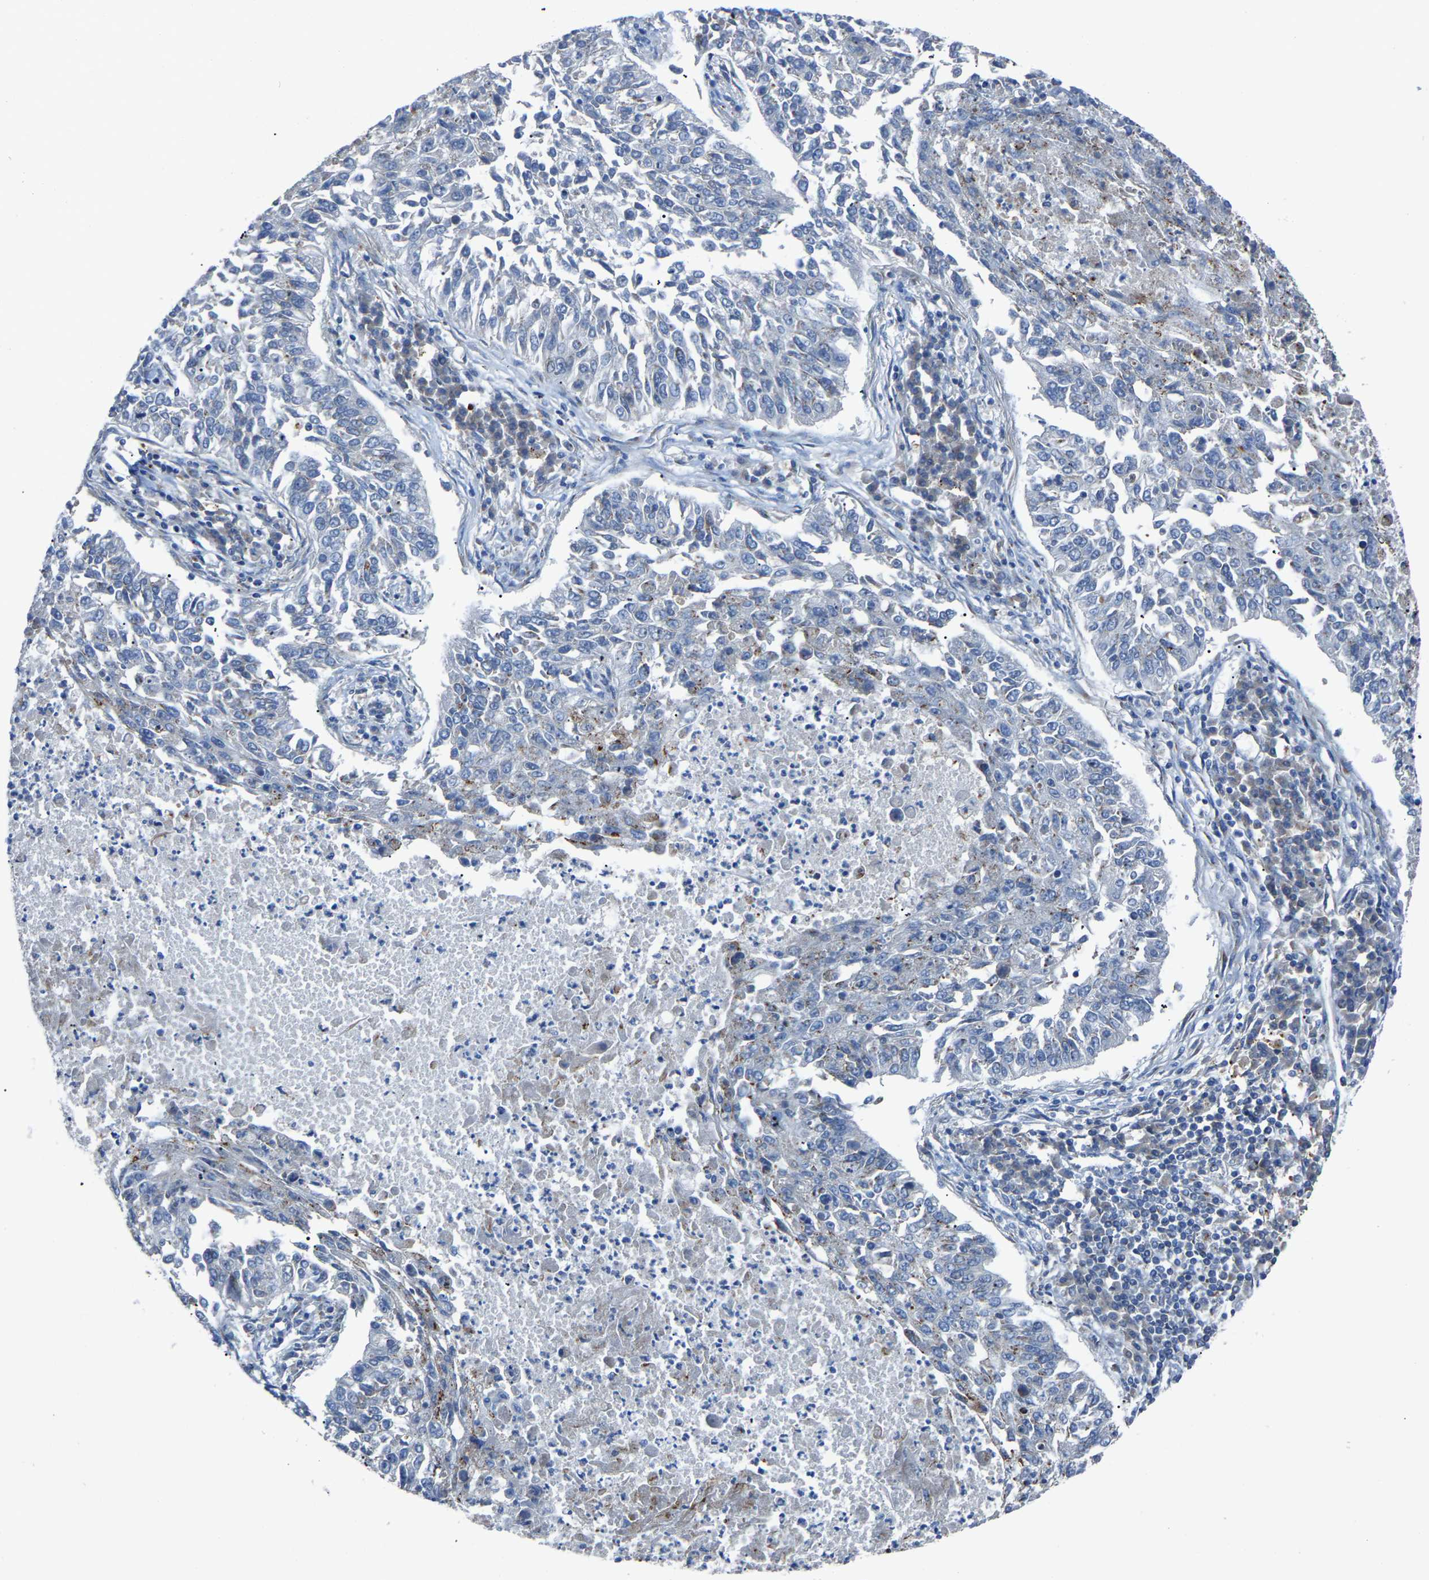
{"staining": {"intensity": "weak", "quantity": "<25%", "location": "cytoplasmic/membranous"}, "tissue": "lung cancer", "cell_type": "Tumor cells", "image_type": "cancer", "snomed": [{"axis": "morphology", "description": "Normal tissue, NOS"}, {"axis": "morphology", "description": "Squamous cell carcinoma, NOS"}, {"axis": "topography", "description": "Cartilage tissue"}, {"axis": "topography", "description": "Bronchus"}, {"axis": "topography", "description": "Lung"}], "caption": "Immunohistochemistry (IHC) image of lung squamous cell carcinoma stained for a protein (brown), which demonstrates no staining in tumor cells.", "gene": "CANT1", "patient": {"sex": "female", "age": 49}}